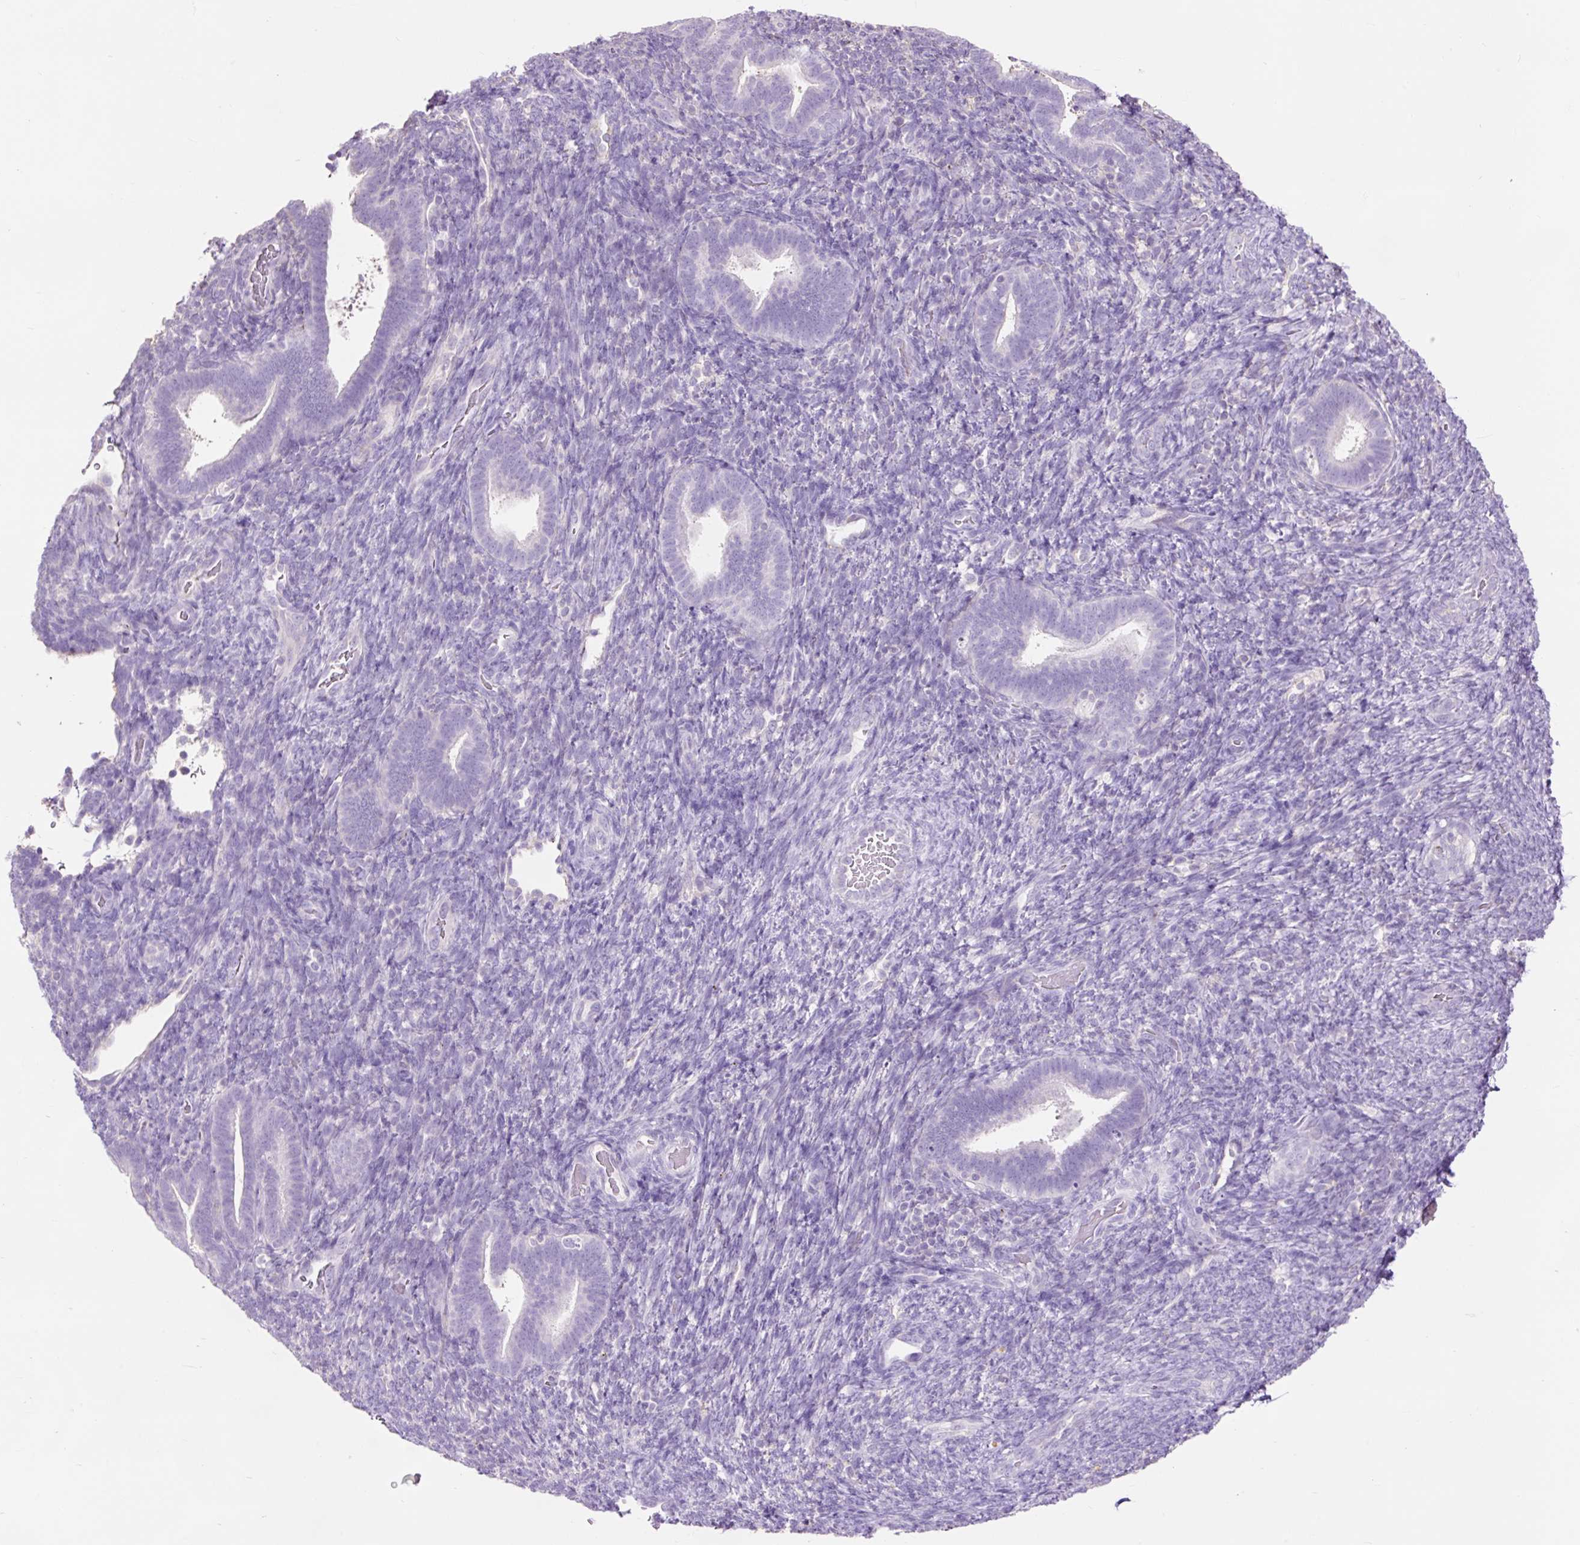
{"staining": {"intensity": "negative", "quantity": "none", "location": "none"}, "tissue": "endometrium", "cell_type": "Cells in endometrial stroma", "image_type": "normal", "snomed": [{"axis": "morphology", "description": "Normal tissue, NOS"}, {"axis": "topography", "description": "Endometrium"}], "caption": "The micrograph shows no staining of cells in endometrial stroma in benign endometrium. (Stains: DAB immunohistochemistry (IHC) with hematoxylin counter stain, Microscopy: brightfield microscopy at high magnification).", "gene": "OR10A7", "patient": {"sex": "female", "age": 34}}